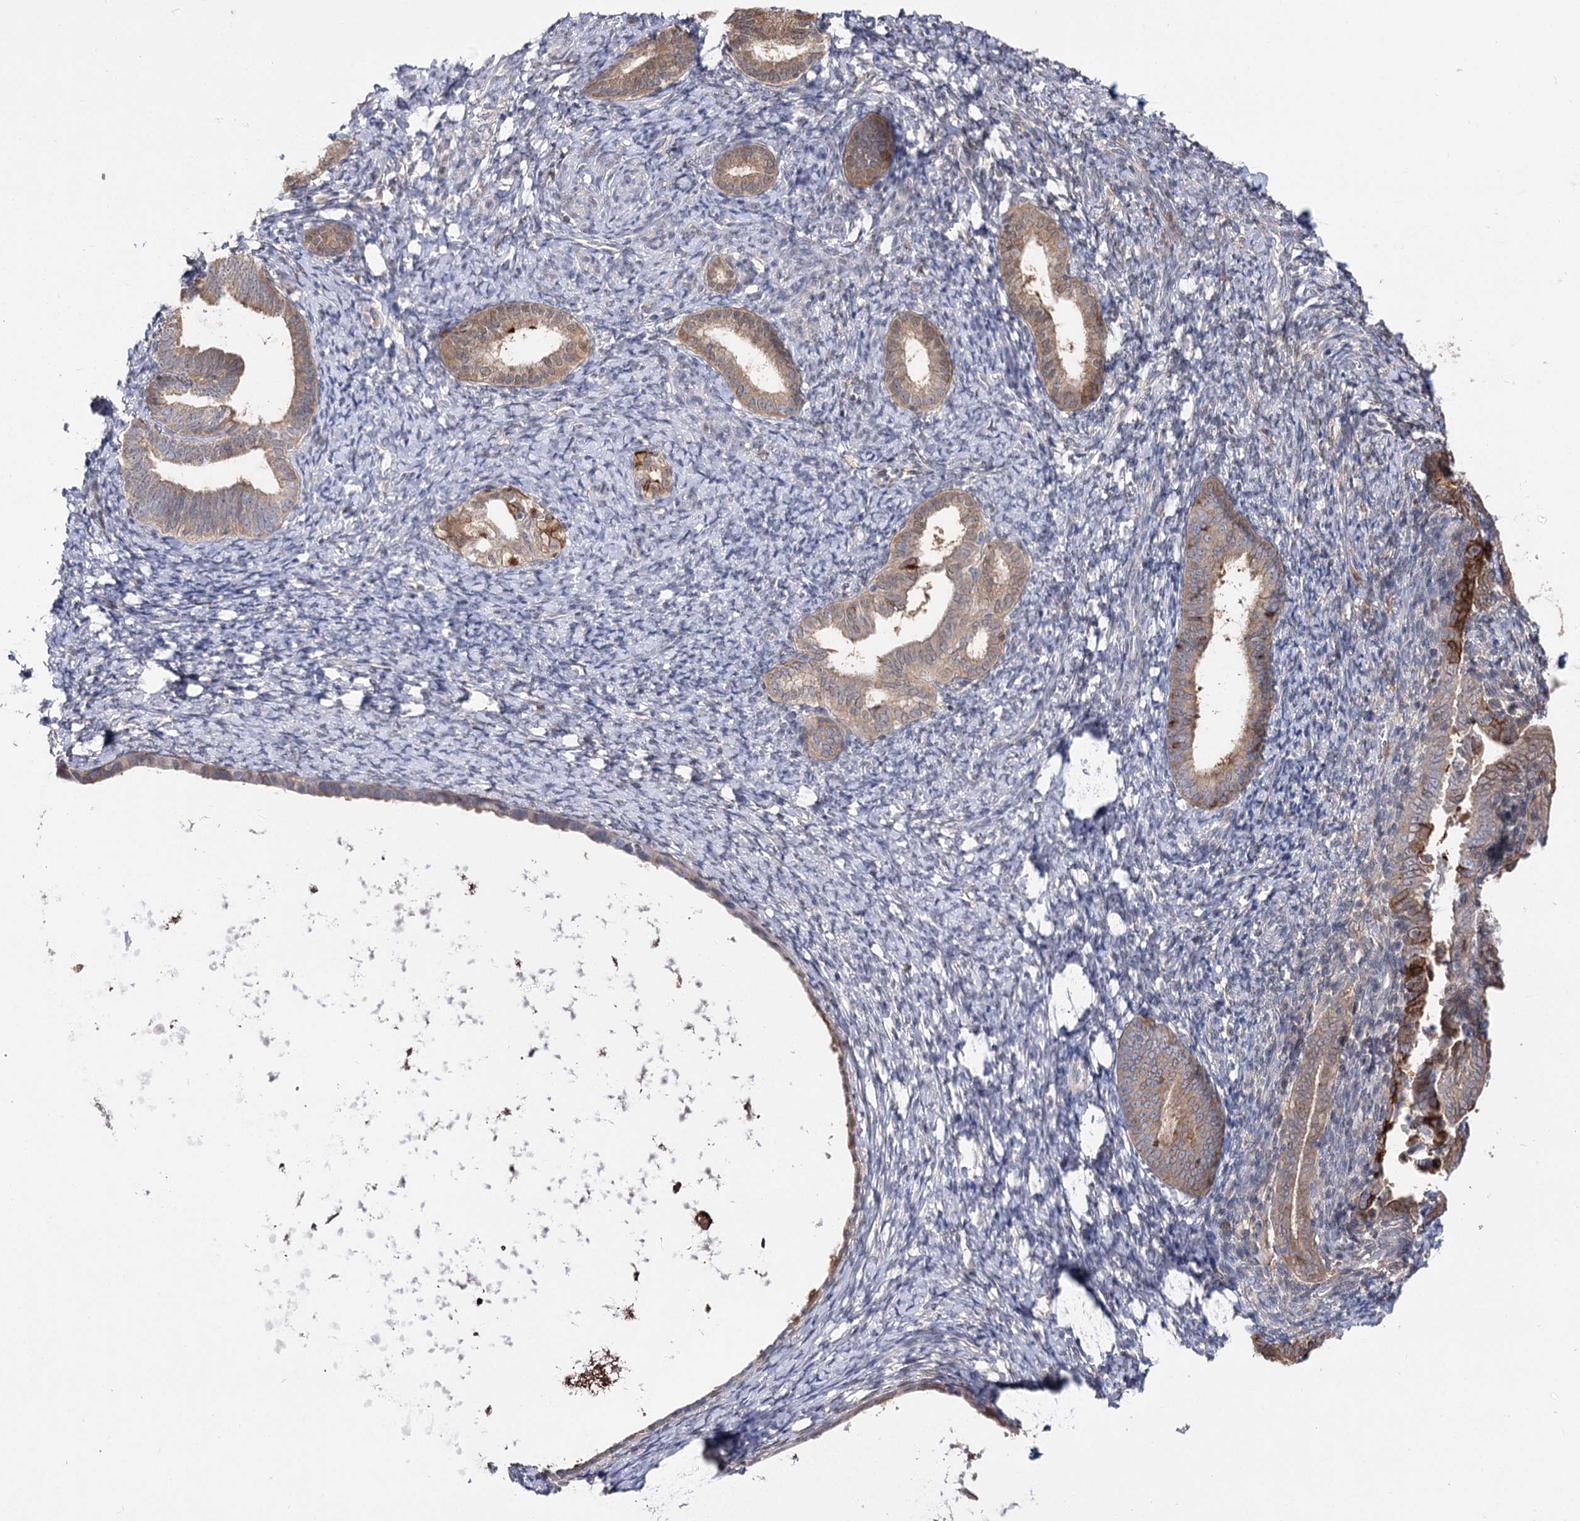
{"staining": {"intensity": "negative", "quantity": "none", "location": "none"}, "tissue": "endometrium", "cell_type": "Cells in endometrial stroma", "image_type": "normal", "snomed": [{"axis": "morphology", "description": "Normal tissue, NOS"}, {"axis": "topography", "description": "Endometrium"}], "caption": "Immunohistochemistry (IHC) image of benign endometrium stained for a protein (brown), which reveals no positivity in cells in endometrial stroma.", "gene": "UGP2", "patient": {"sex": "female", "age": 72}}